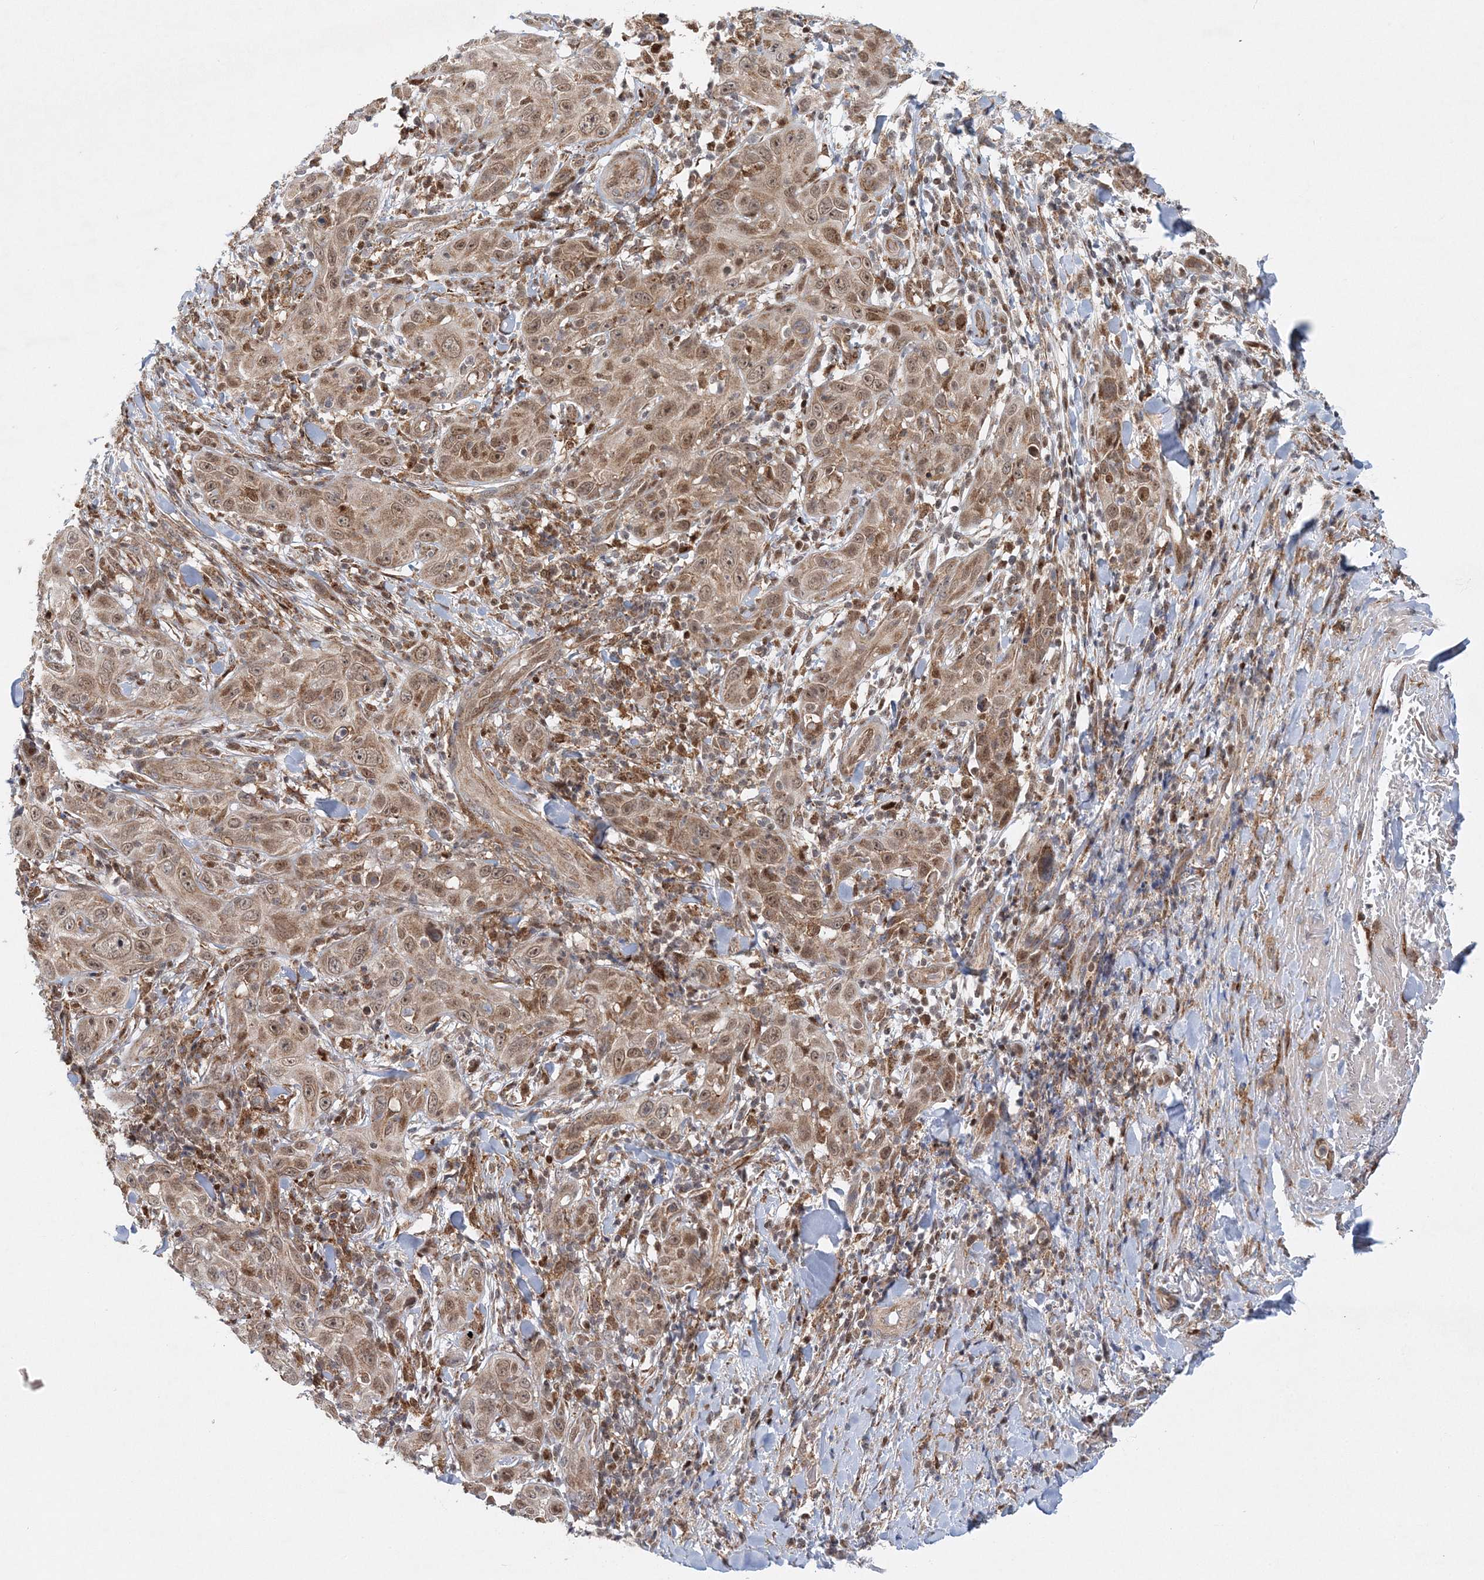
{"staining": {"intensity": "moderate", "quantity": ">75%", "location": "cytoplasmic/membranous,nuclear"}, "tissue": "skin cancer", "cell_type": "Tumor cells", "image_type": "cancer", "snomed": [{"axis": "morphology", "description": "Squamous cell carcinoma, NOS"}, {"axis": "topography", "description": "Skin"}], "caption": "A medium amount of moderate cytoplasmic/membranous and nuclear expression is appreciated in about >75% of tumor cells in skin cancer (squamous cell carcinoma) tissue.", "gene": "RAB11FIP2", "patient": {"sex": "female", "age": 88}}